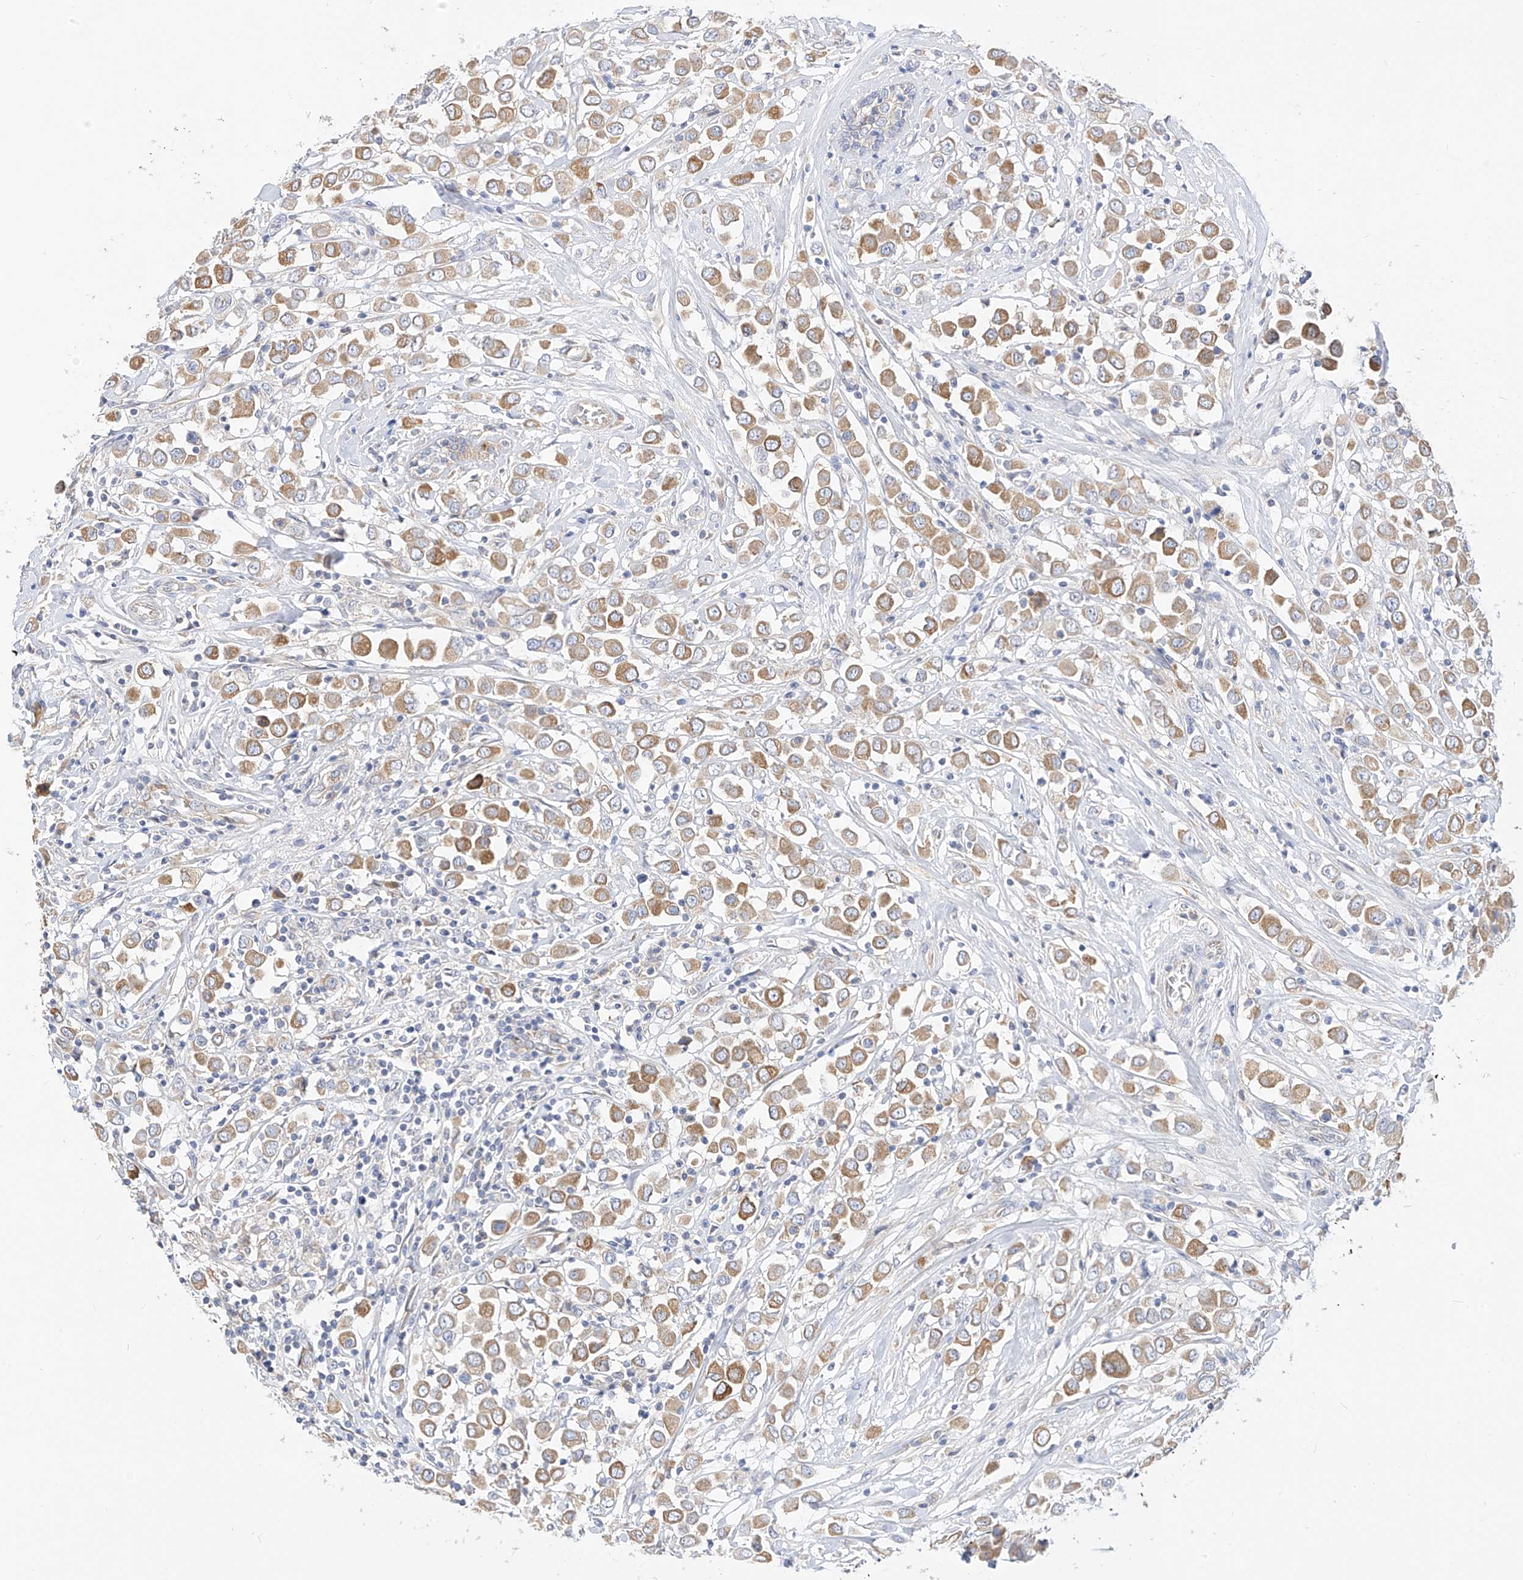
{"staining": {"intensity": "moderate", "quantity": ">75%", "location": "cytoplasmic/membranous"}, "tissue": "breast cancer", "cell_type": "Tumor cells", "image_type": "cancer", "snomed": [{"axis": "morphology", "description": "Duct carcinoma"}, {"axis": "topography", "description": "Breast"}], "caption": "Immunohistochemical staining of human invasive ductal carcinoma (breast) displays moderate cytoplasmic/membranous protein expression in about >75% of tumor cells.", "gene": "RASA2", "patient": {"sex": "female", "age": 61}}